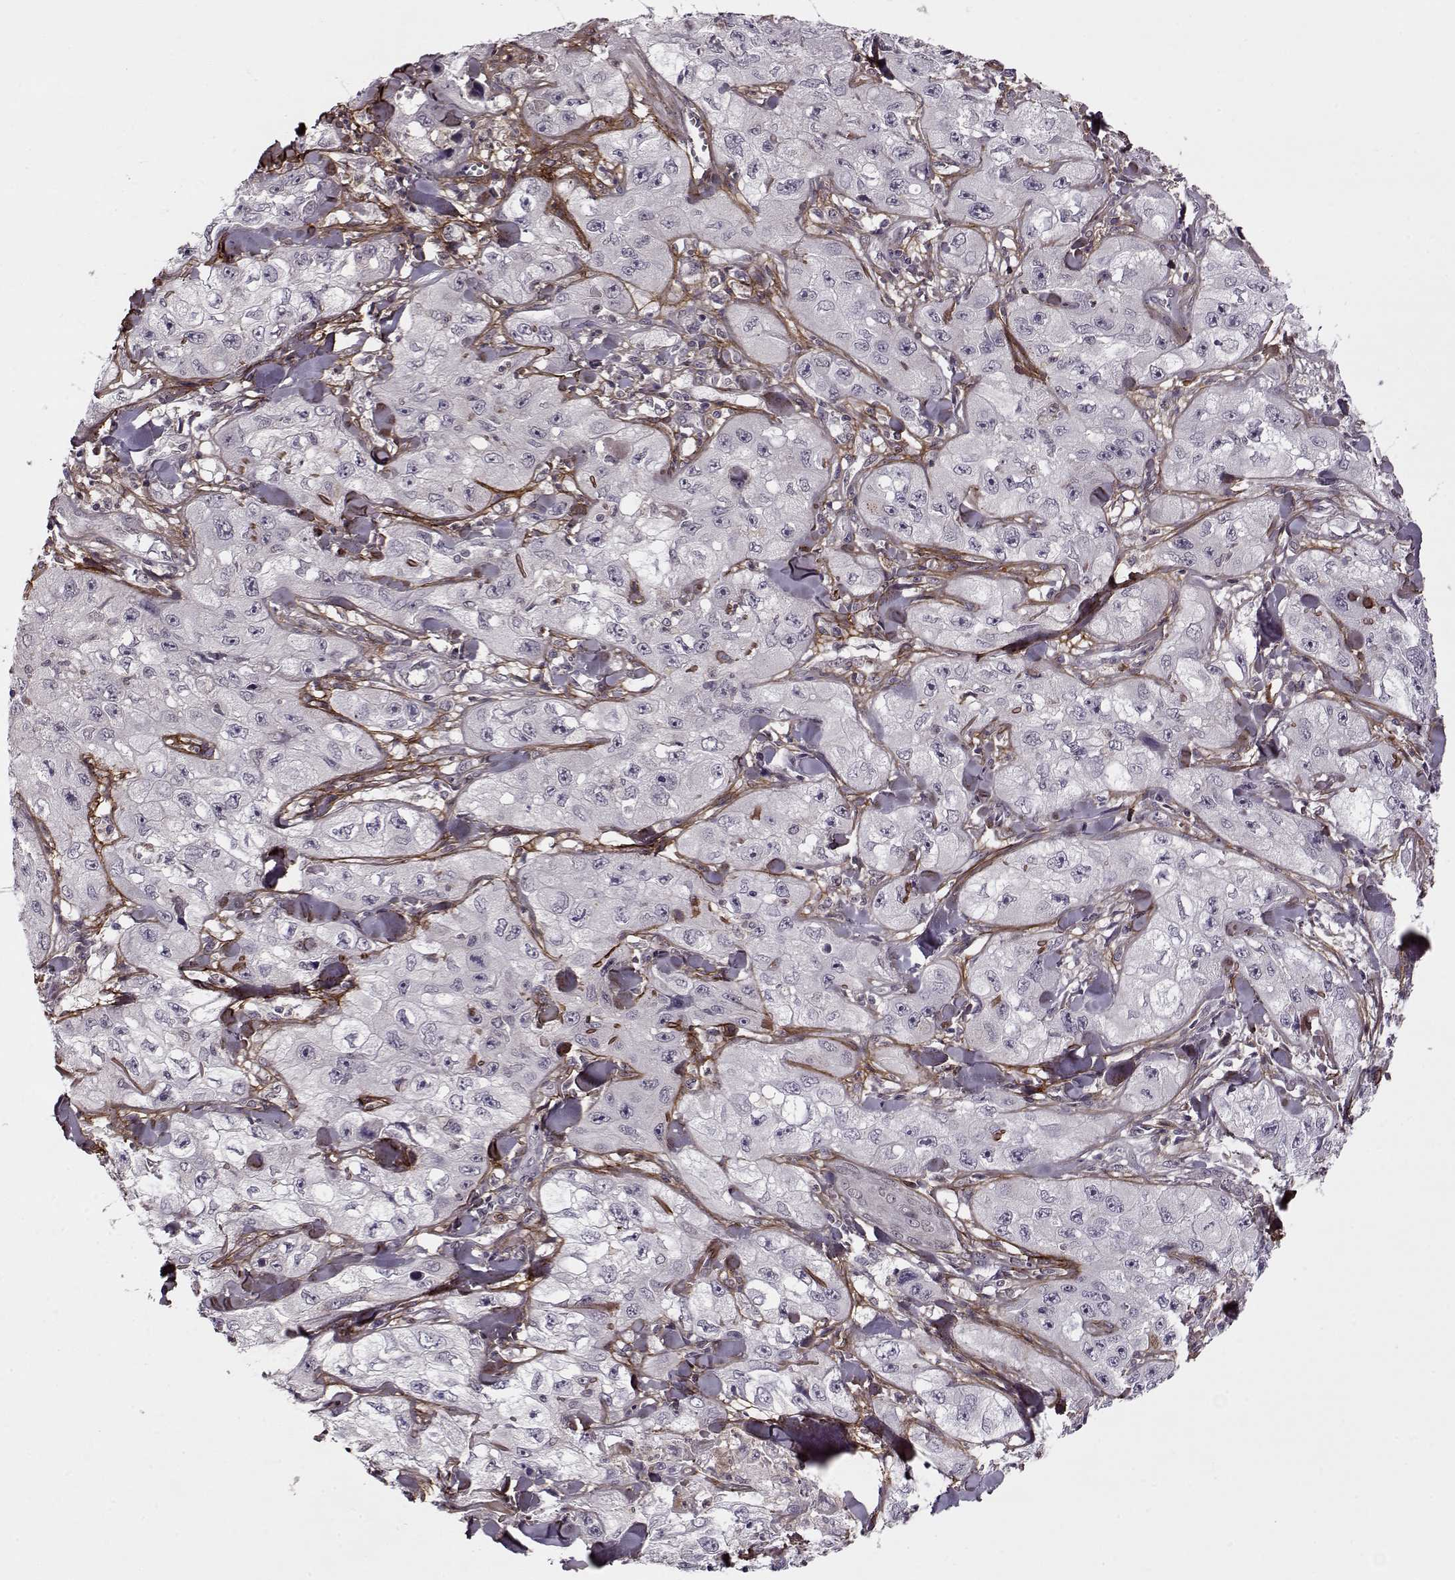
{"staining": {"intensity": "negative", "quantity": "none", "location": "none"}, "tissue": "skin cancer", "cell_type": "Tumor cells", "image_type": "cancer", "snomed": [{"axis": "morphology", "description": "Squamous cell carcinoma, NOS"}, {"axis": "topography", "description": "Skin"}, {"axis": "topography", "description": "Subcutis"}], "caption": "DAB immunohistochemical staining of squamous cell carcinoma (skin) shows no significant positivity in tumor cells.", "gene": "DENND4B", "patient": {"sex": "male", "age": 73}}